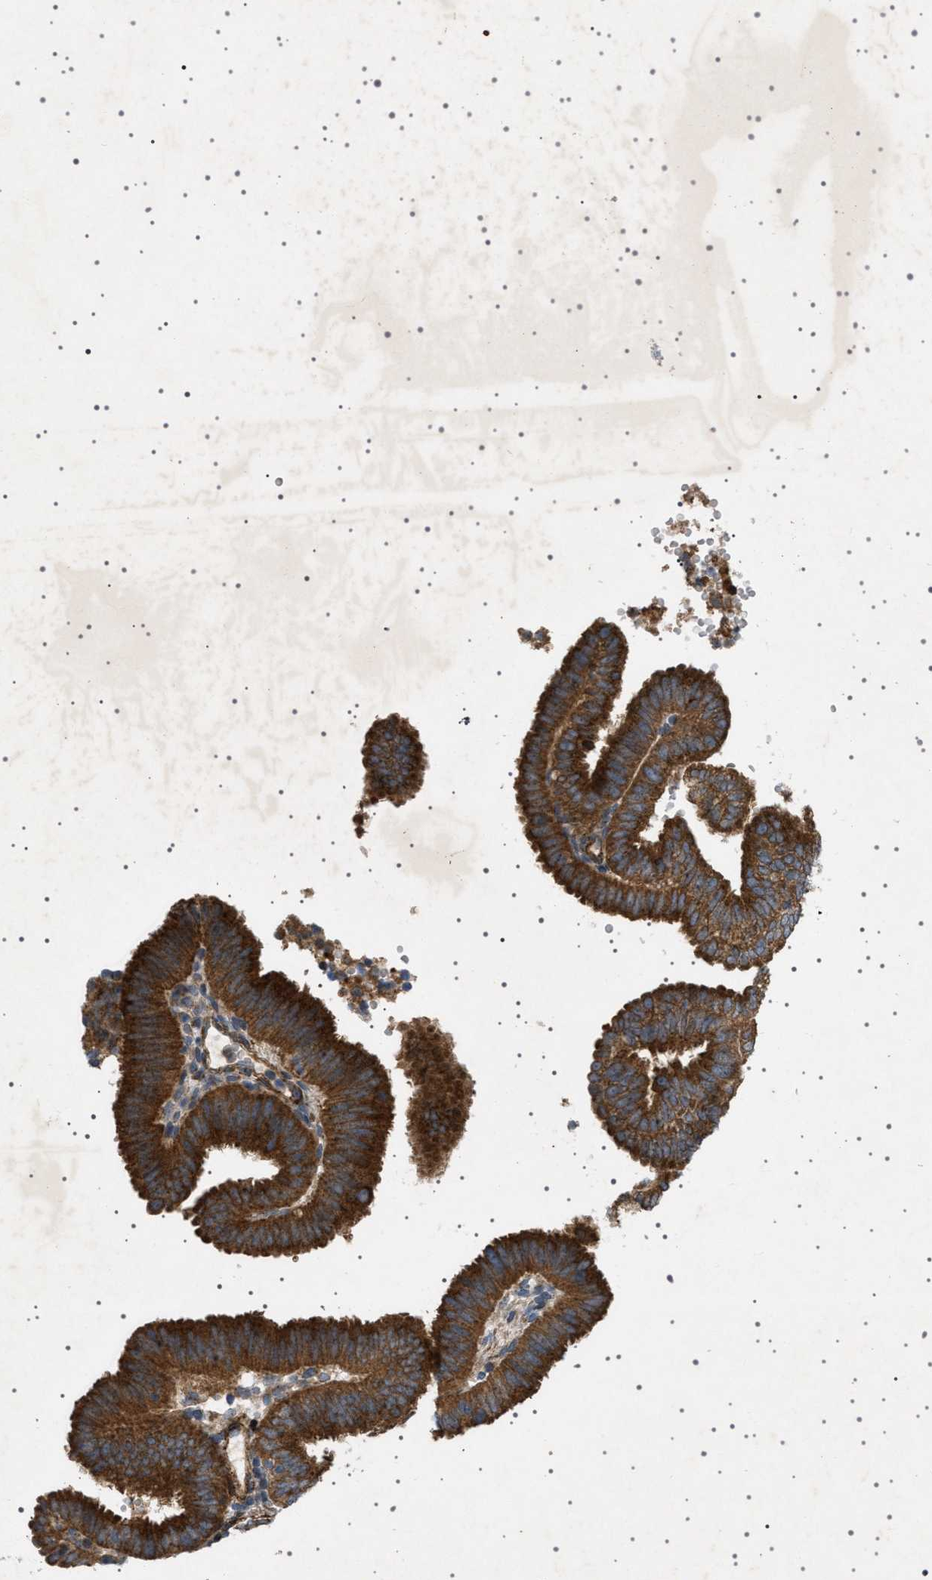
{"staining": {"intensity": "strong", "quantity": ">75%", "location": "cytoplasmic/membranous"}, "tissue": "endometrial cancer", "cell_type": "Tumor cells", "image_type": "cancer", "snomed": [{"axis": "morphology", "description": "Adenocarcinoma, NOS"}, {"axis": "topography", "description": "Endometrium"}], "caption": "Strong cytoplasmic/membranous protein staining is present in about >75% of tumor cells in endometrial cancer (adenocarcinoma).", "gene": "CCDC186", "patient": {"sex": "female", "age": 58}}